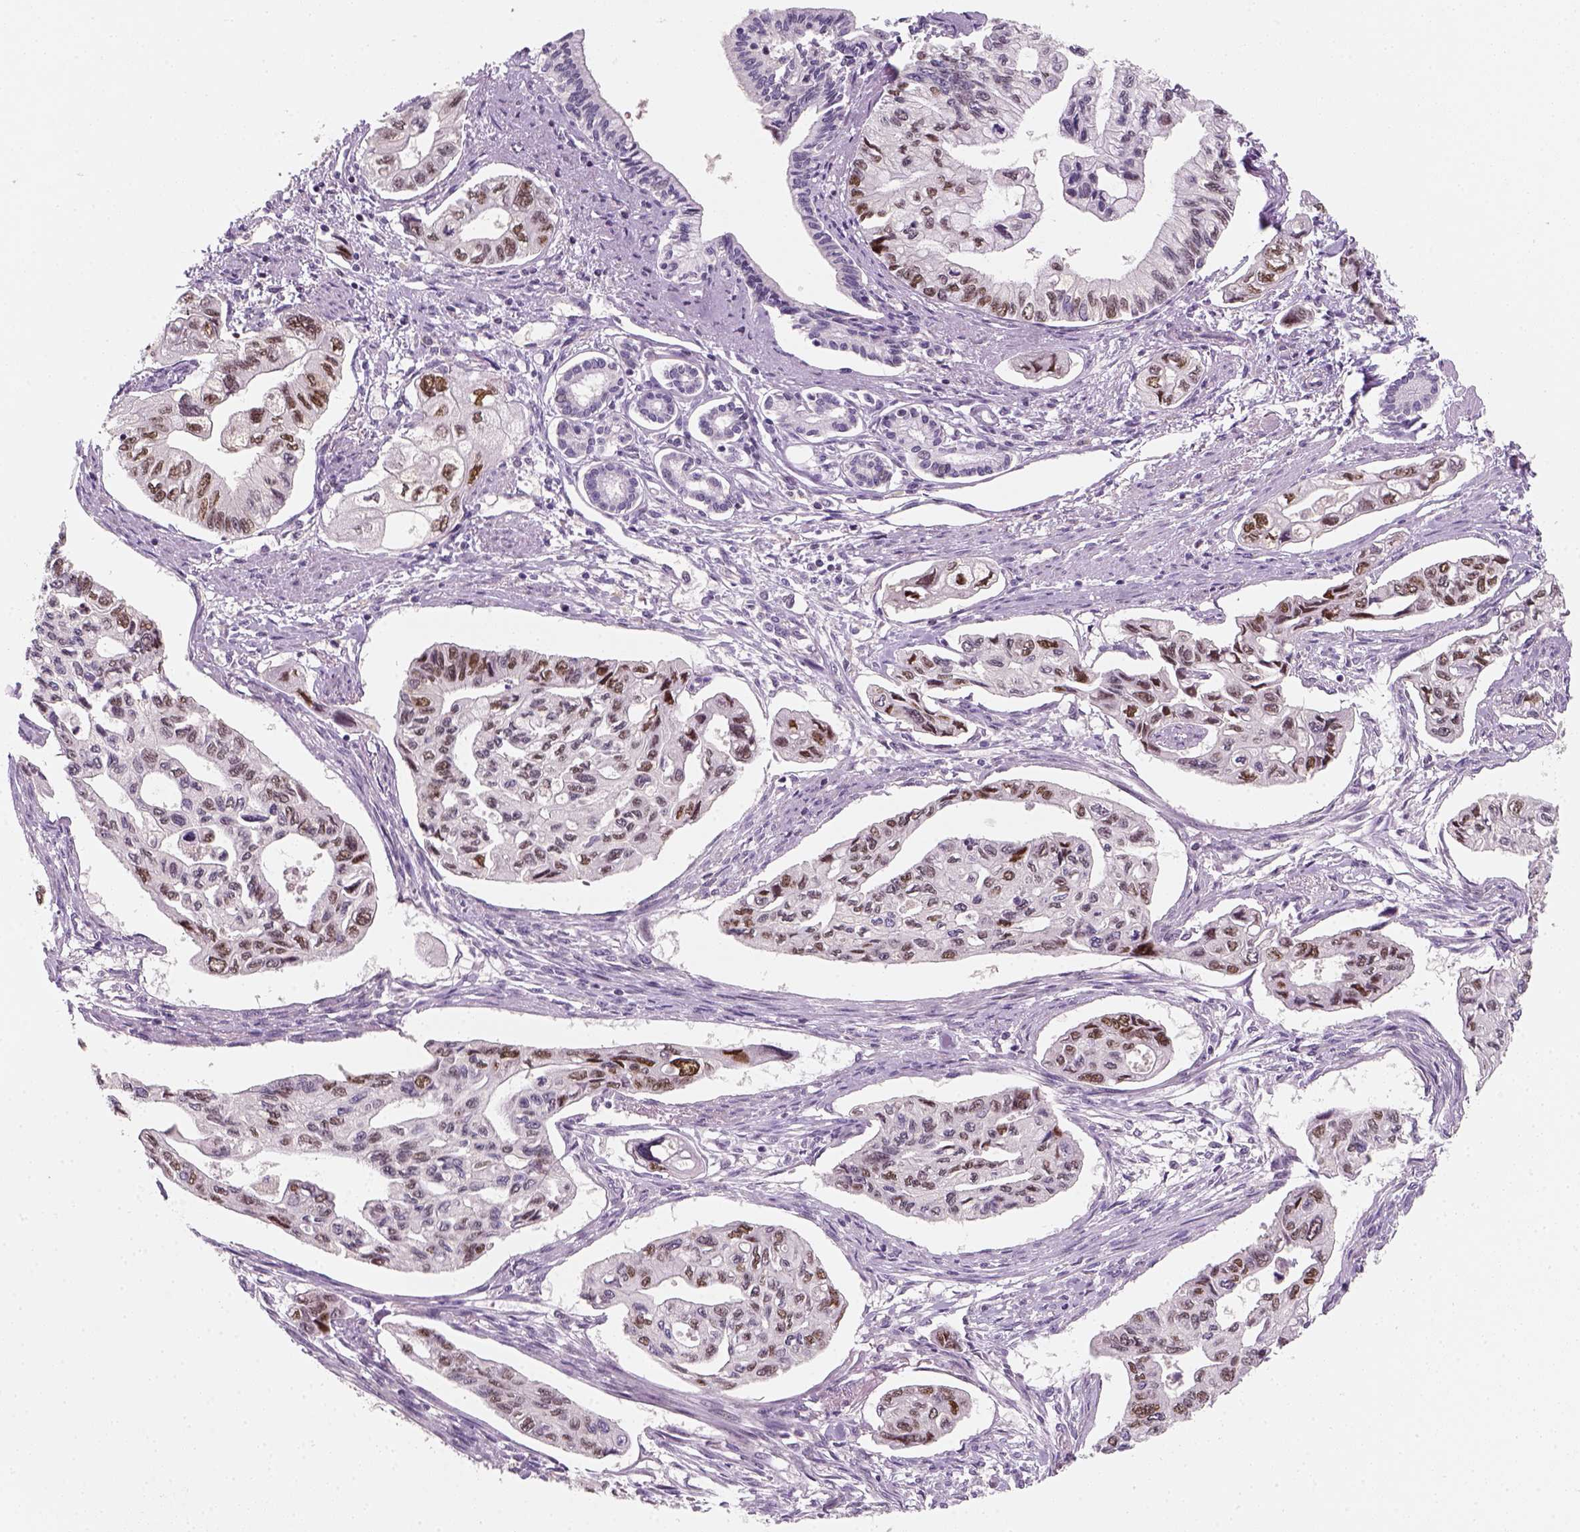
{"staining": {"intensity": "moderate", "quantity": "25%-75%", "location": "nuclear"}, "tissue": "pancreatic cancer", "cell_type": "Tumor cells", "image_type": "cancer", "snomed": [{"axis": "morphology", "description": "Adenocarcinoma, NOS"}, {"axis": "topography", "description": "Pancreas"}], "caption": "This image reveals adenocarcinoma (pancreatic) stained with immunohistochemistry to label a protein in brown. The nuclear of tumor cells show moderate positivity for the protein. Nuclei are counter-stained blue.", "gene": "TP53", "patient": {"sex": "female", "age": 76}}